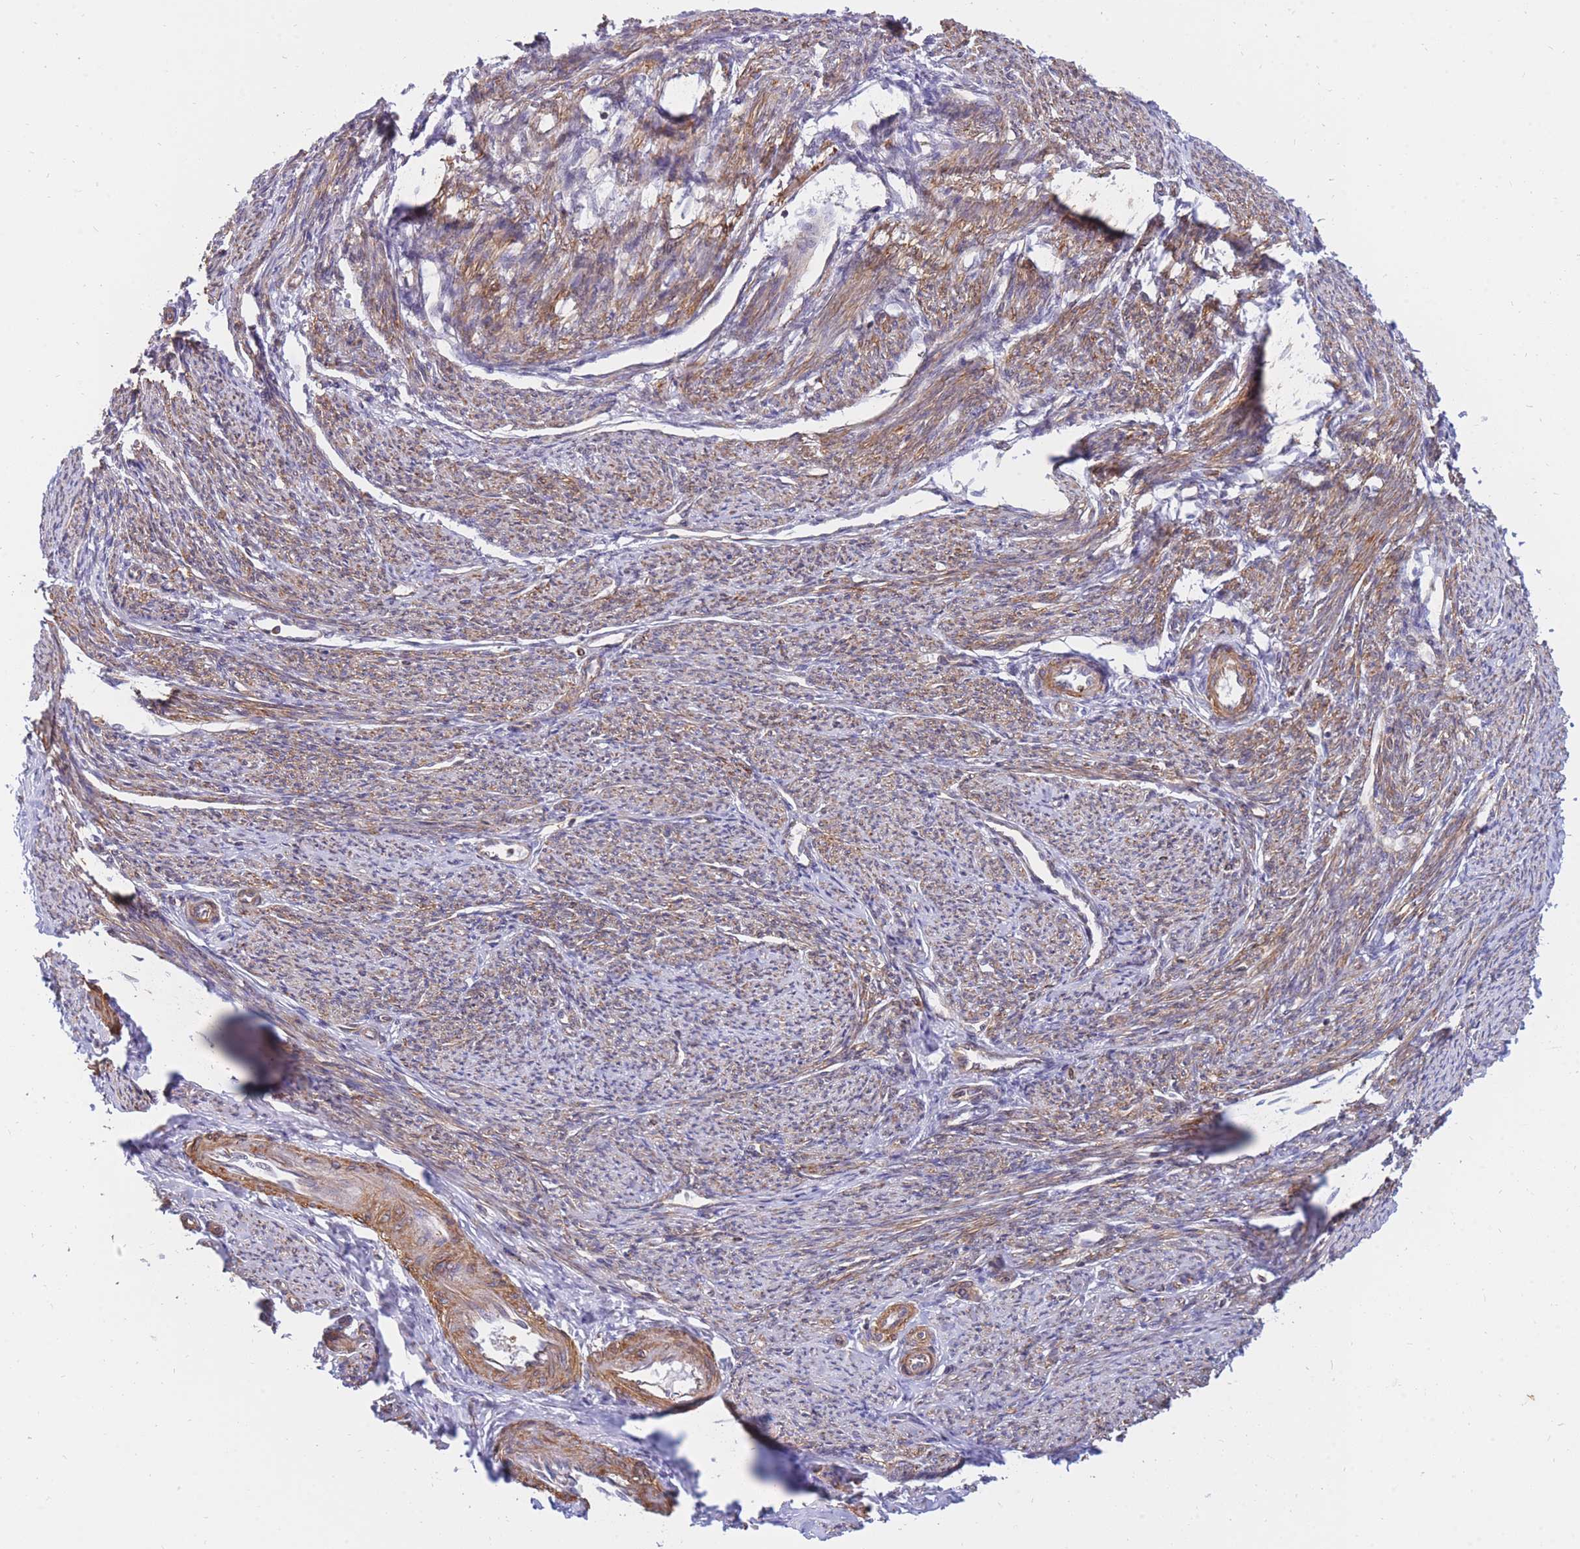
{"staining": {"intensity": "moderate", "quantity": ">75%", "location": "cytoplasmic/membranous"}, "tissue": "smooth muscle", "cell_type": "Smooth muscle cells", "image_type": "normal", "snomed": [{"axis": "morphology", "description": "Normal tissue, NOS"}, {"axis": "topography", "description": "Smooth muscle"}, {"axis": "topography", "description": "Uterus"}], "caption": "Immunohistochemistry (IHC) (DAB (3,3'-diaminobenzidine)) staining of normal human smooth muscle displays moderate cytoplasmic/membranous protein positivity in about >75% of smooth muscle cells. (brown staining indicates protein expression, while blue staining denotes nuclei).", "gene": "REM1", "patient": {"sex": "female", "age": 59}}